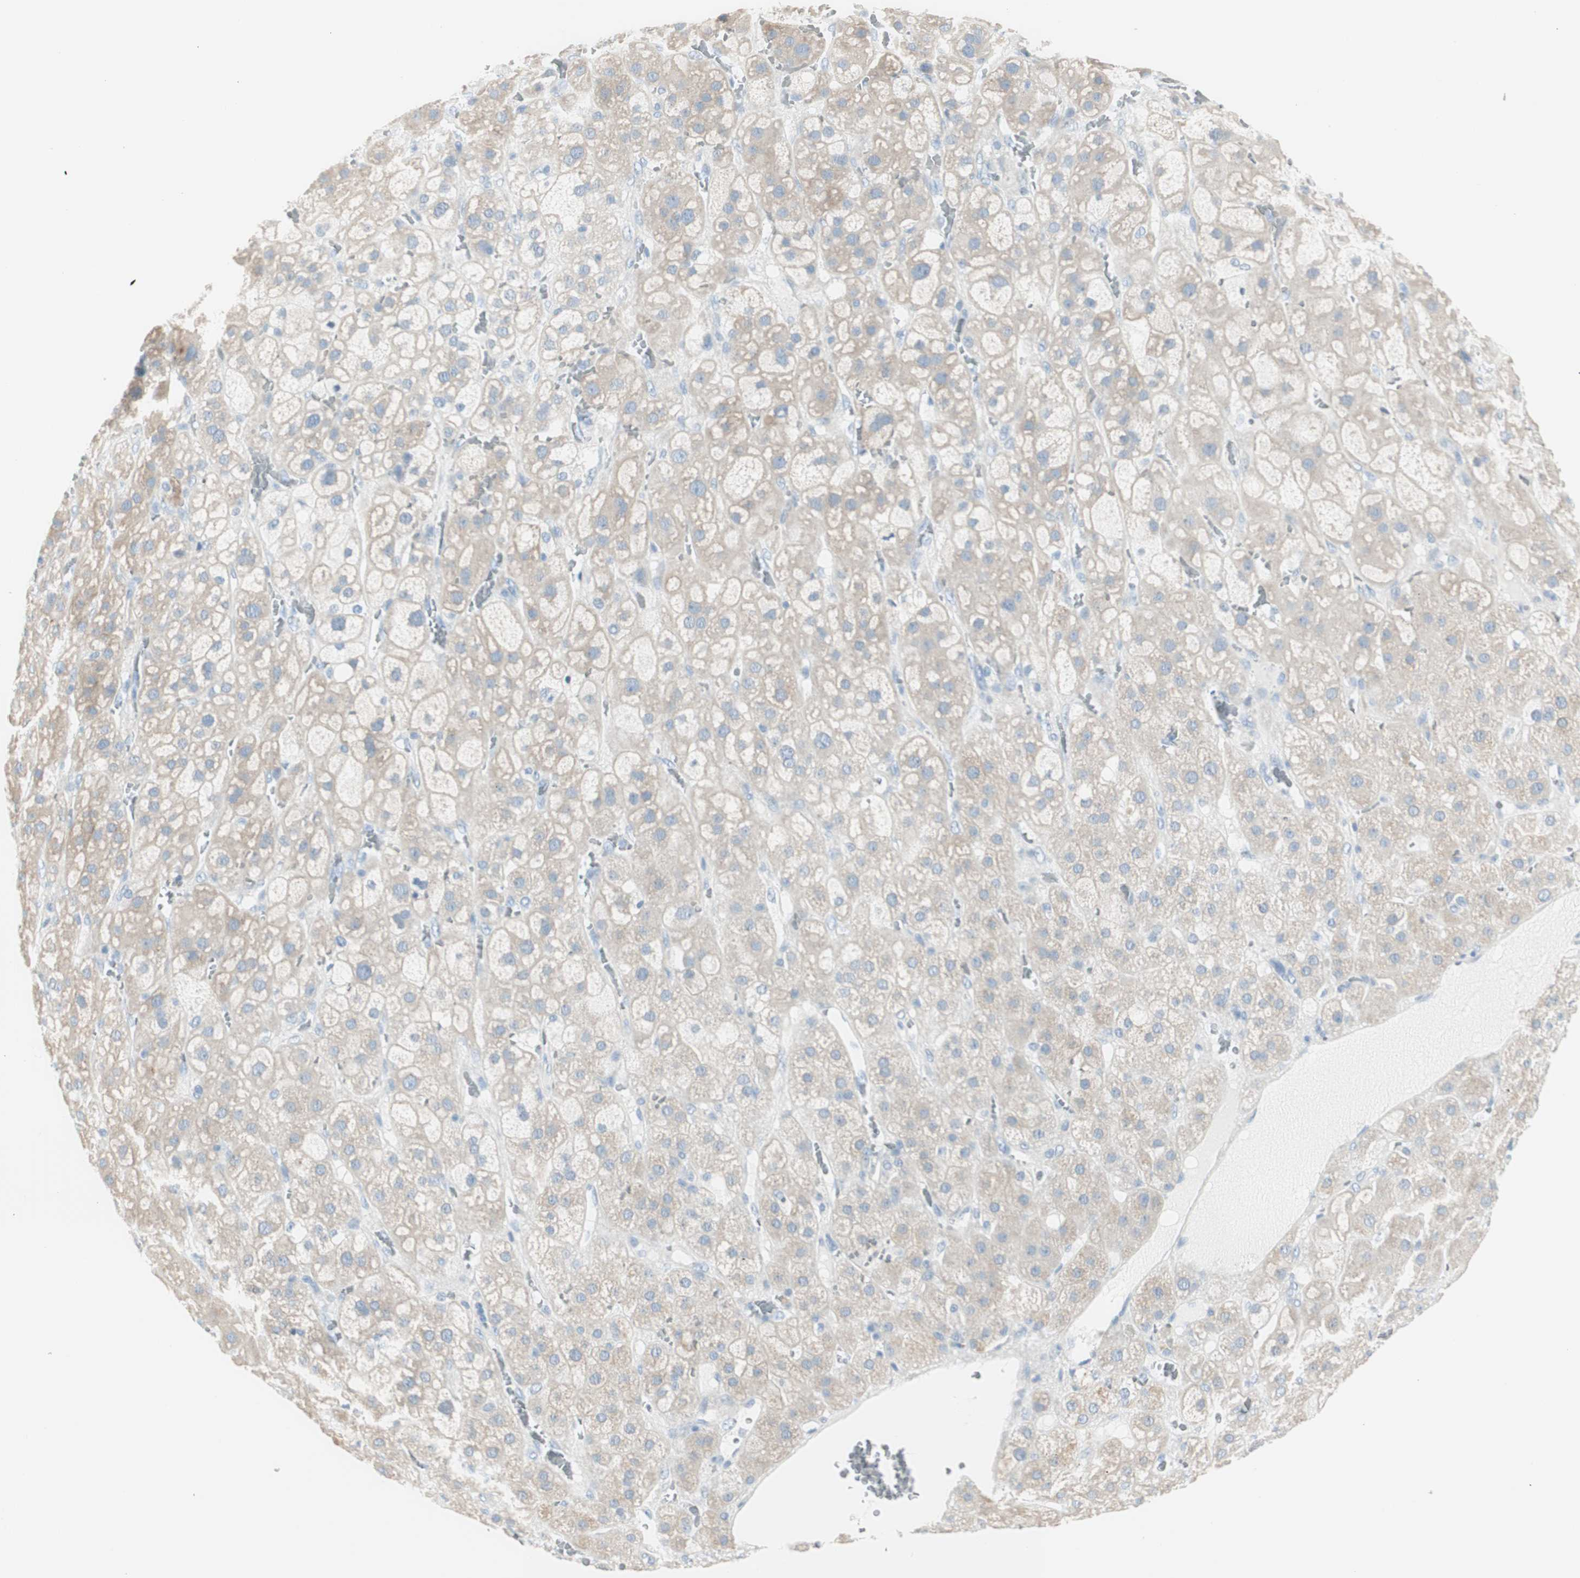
{"staining": {"intensity": "negative", "quantity": "none", "location": "none"}, "tissue": "adrenal gland", "cell_type": "Glandular cells", "image_type": "normal", "snomed": [{"axis": "morphology", "description": "Normal tissue, NOS"}, {"axis": "topography", "description": "Adrenal gland"}], "caption": "A high-resolution histopathology image shows immunohistochemistry staining of normal adrenal gland, which shows no significant staining in glandular cells. (IHC, brightfield microscopy, high magnification).", "gene": "CDHR5", "patient": {"sex": "female", "age": 47}}